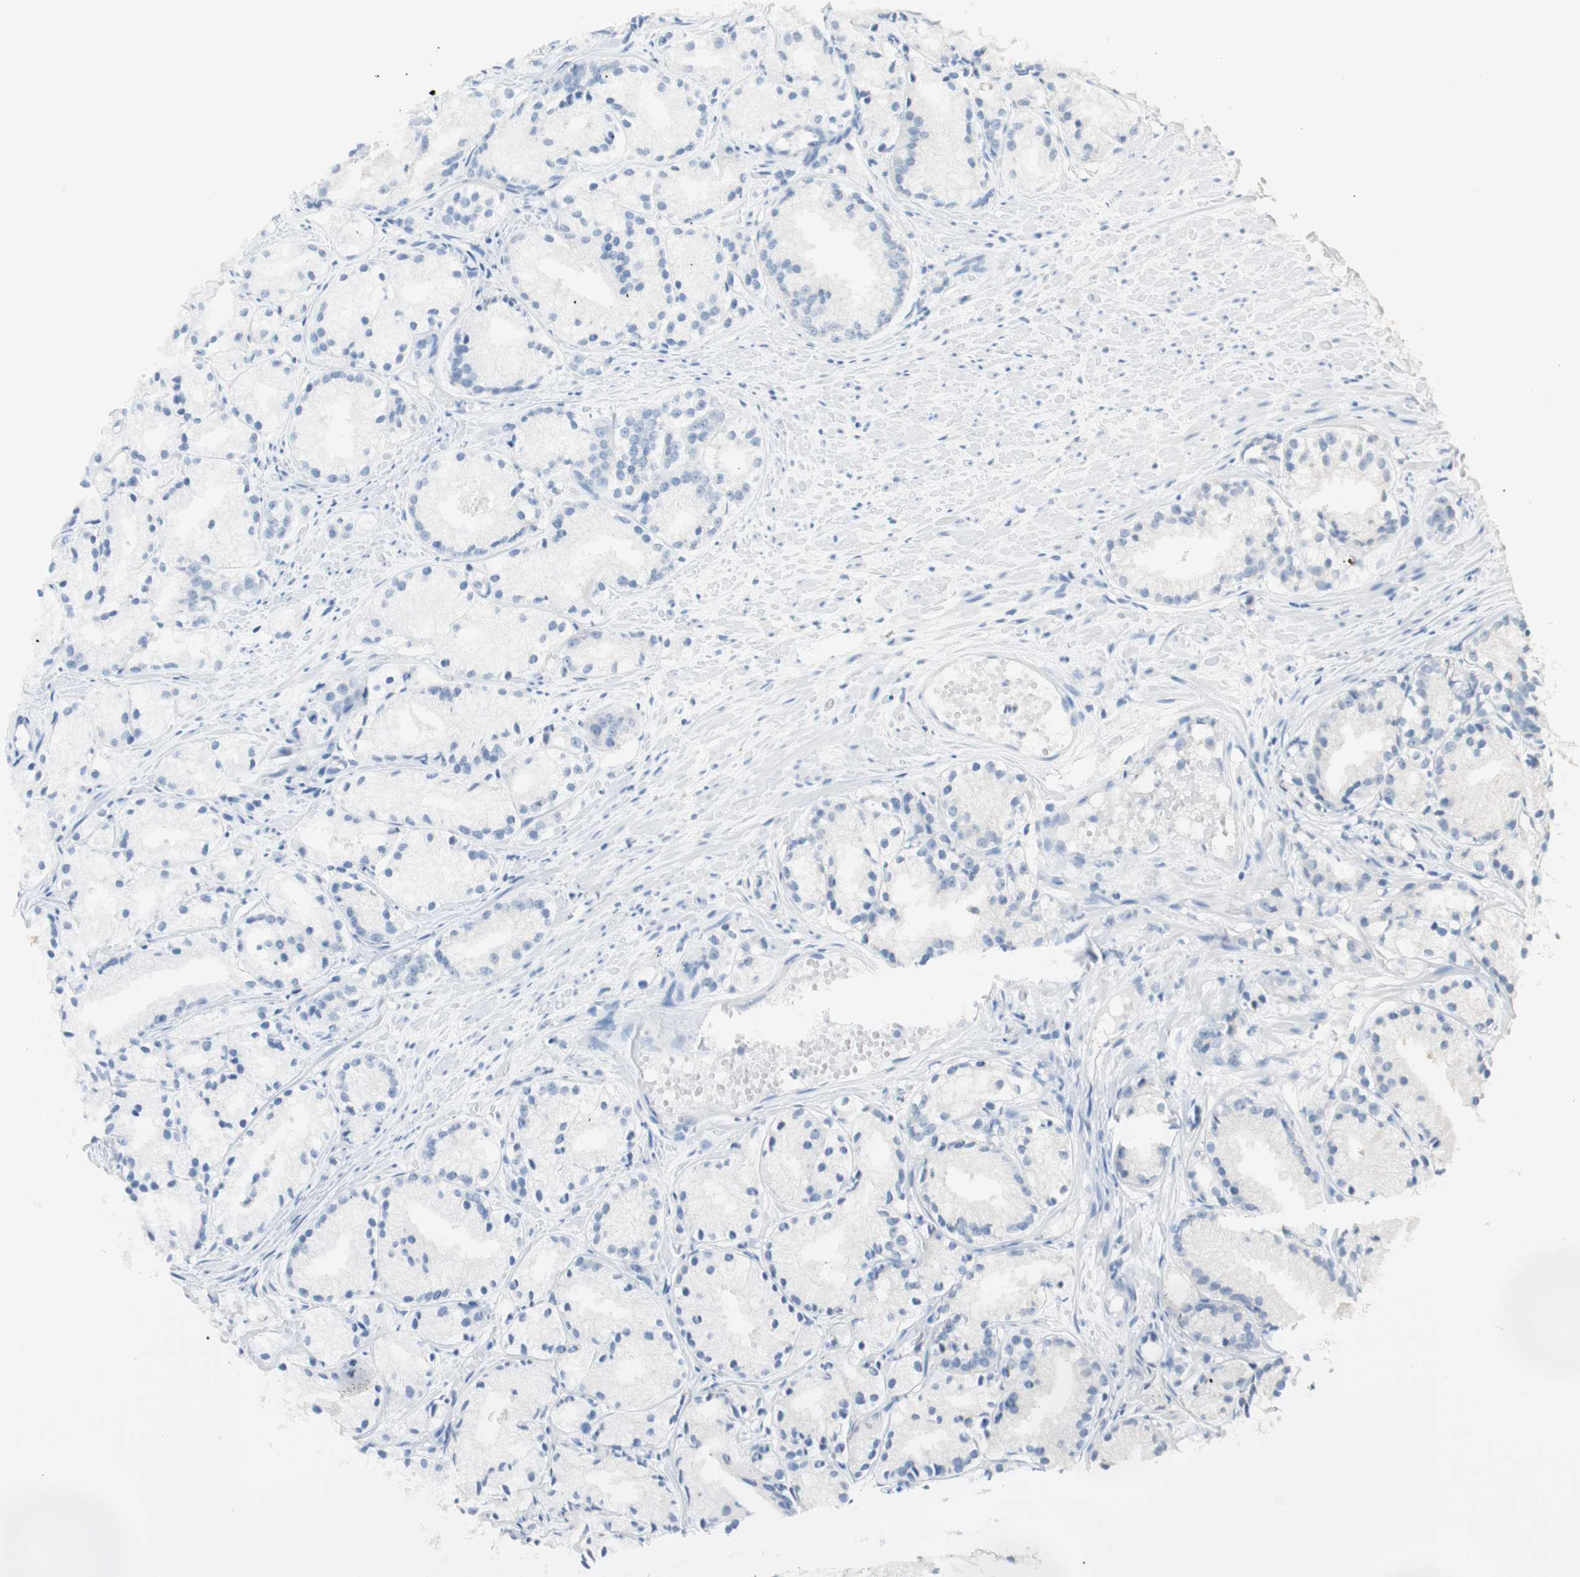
{"staining": {"intensity": "negative", "quantity": "none", "location": "none"}, "tissue": "prostate cancer", "cell_type": "Tumor cells", "image_type": "cancer", "snomed": [{"axis": "morphology", "description": "Adenocarcinoma, Low grade"}, {"axis": "topography", "description": "Prostate"}], "caption": "An IHC histopathology image of prostate cancer is shown. There is no staining in tumor cells of prostate cancer.", "gene": "ART3", "patient": {"sex": "male", "age": 72}}